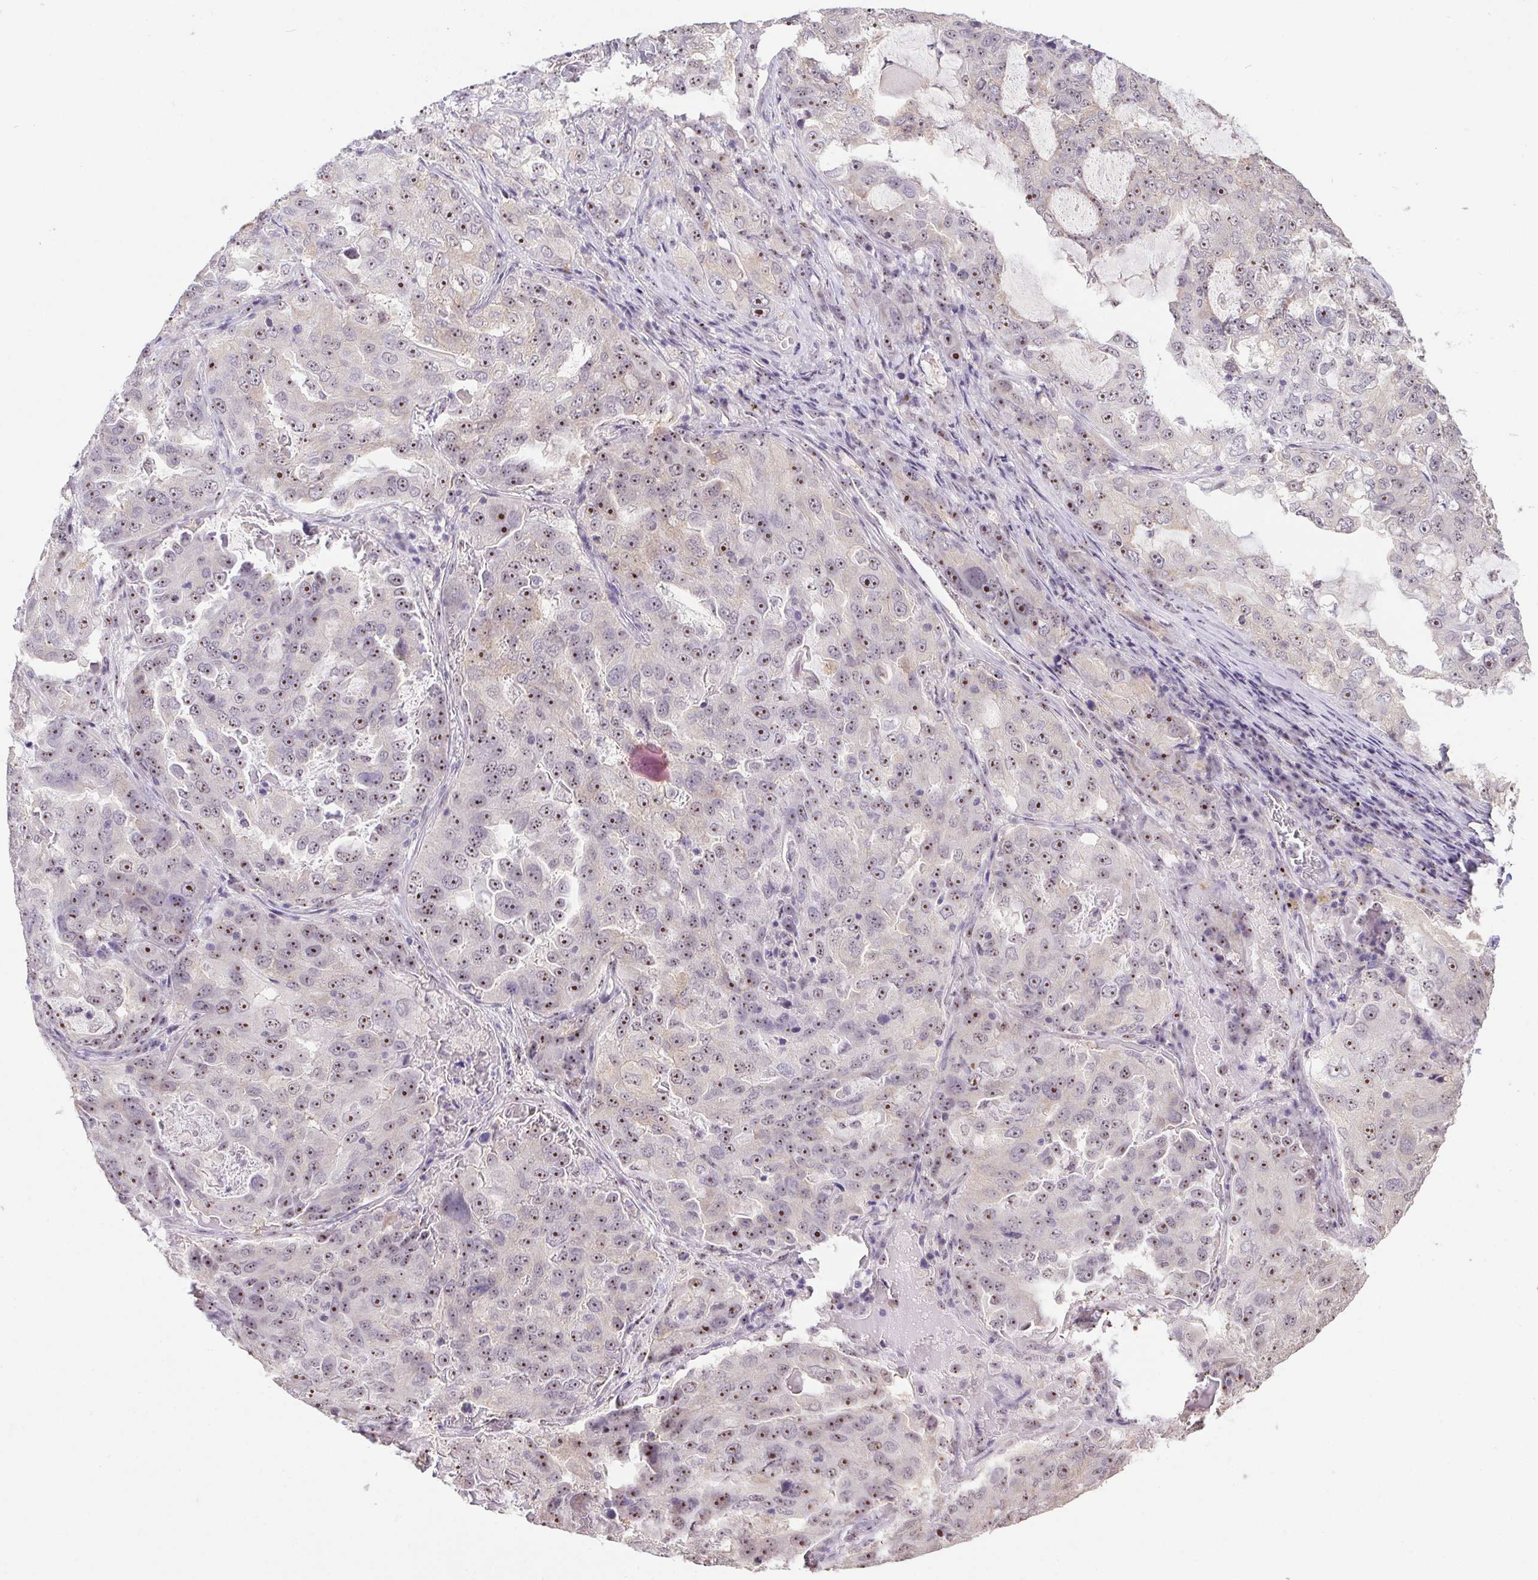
{"staining": {"intensity": "moderate", "quantity": ">75%", "location": "nuclear"}, "tissue": "lung cancer", "cell_type": "Tumor cells", "image_type": "cancer", "snomed": [{"axis": "morphology", "description": "Adenocarcinoma, NOS"}, {"axis": "topography", "description": "Lung"}], "caption": "Adenocarcinoma (lung) stained for a protein (brown) displays moderate nuclear positive positivity in about >75% of tumor cells.", "gene": "BATF2", "patient": {"sex": "female", "age": 61}}